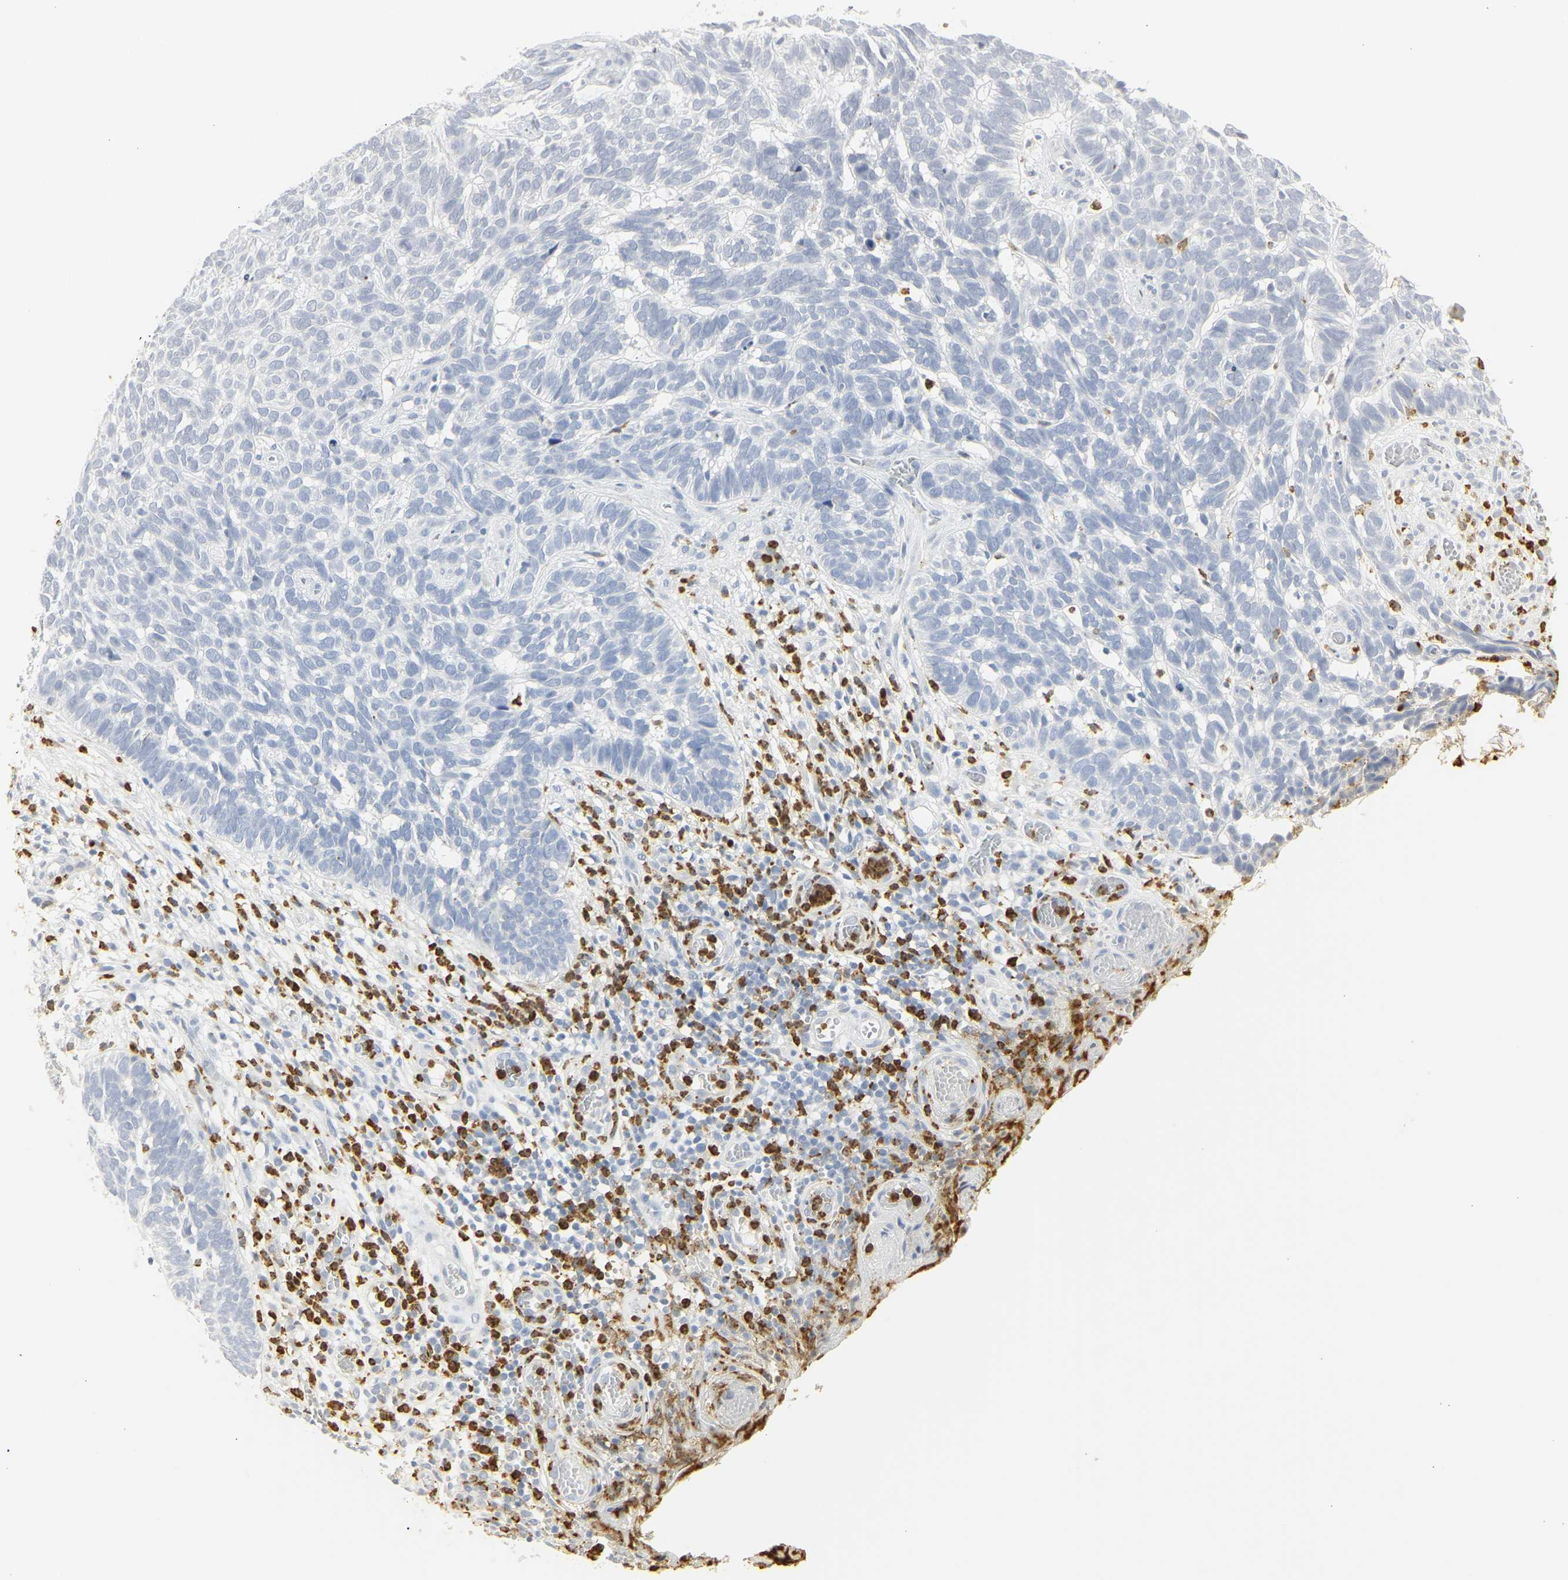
{"staining": {"intensity": "negative", "quantity": "none", "location": "none"}, "tissue": "skin cancer", "cell_type": "Tumor cells", "image_type": "cancer", "snomed": [{"axis": "morphology", "description": "Basal cell carcinoma"}, {"axis": "topography", "description": "Skin"}], "caption": "High magnification brightfield microscopy of skin cancer (basal cell carcinoma) stained with DAB (brown) and counterstained with hematoxylin (blue): tumor cells show no significant positivity.", "gene": "MPO", "patient": {"sex": "male", "age": 87}}